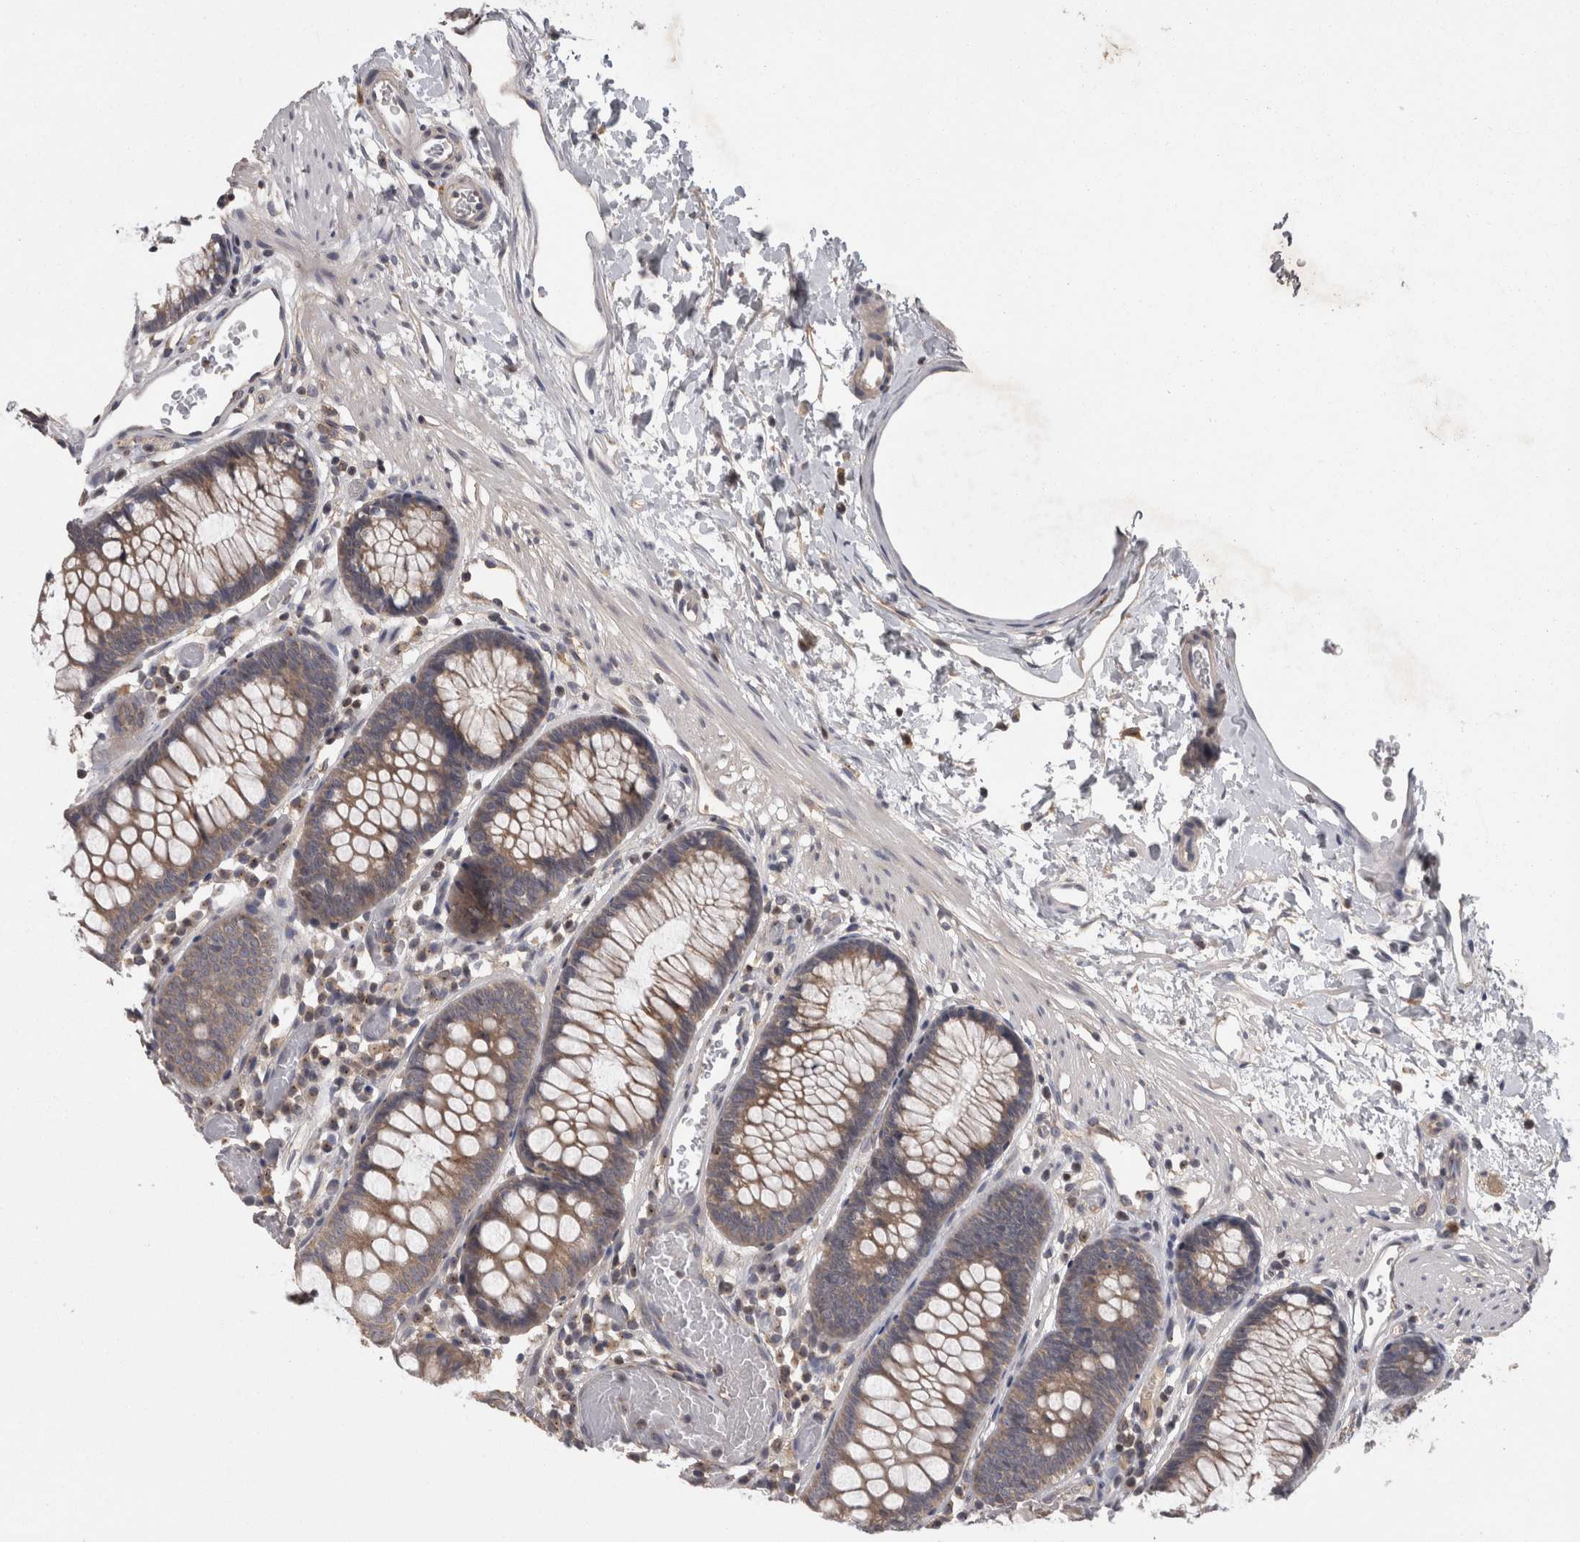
{"staining": {"intensity": "weak", "quantity": "25%-75%", "location": "cytoplasmic/membranous"}, "tissue": "colon", "cell_type": "Endothelial cells", "image_type": "normal", "snomed": [{"axis": "morphology", "description": "Normal tissue, NOS"}, {"axis": "topography", "description": "Colon"}], "caption": "Protein analysis of normal colon demonstrates weak cytoplasmic/membranous staining in approximately 25%-75% of endothelial cells.", "gene": "PCM1", "patient": {"sex": "male", "age": 14}}